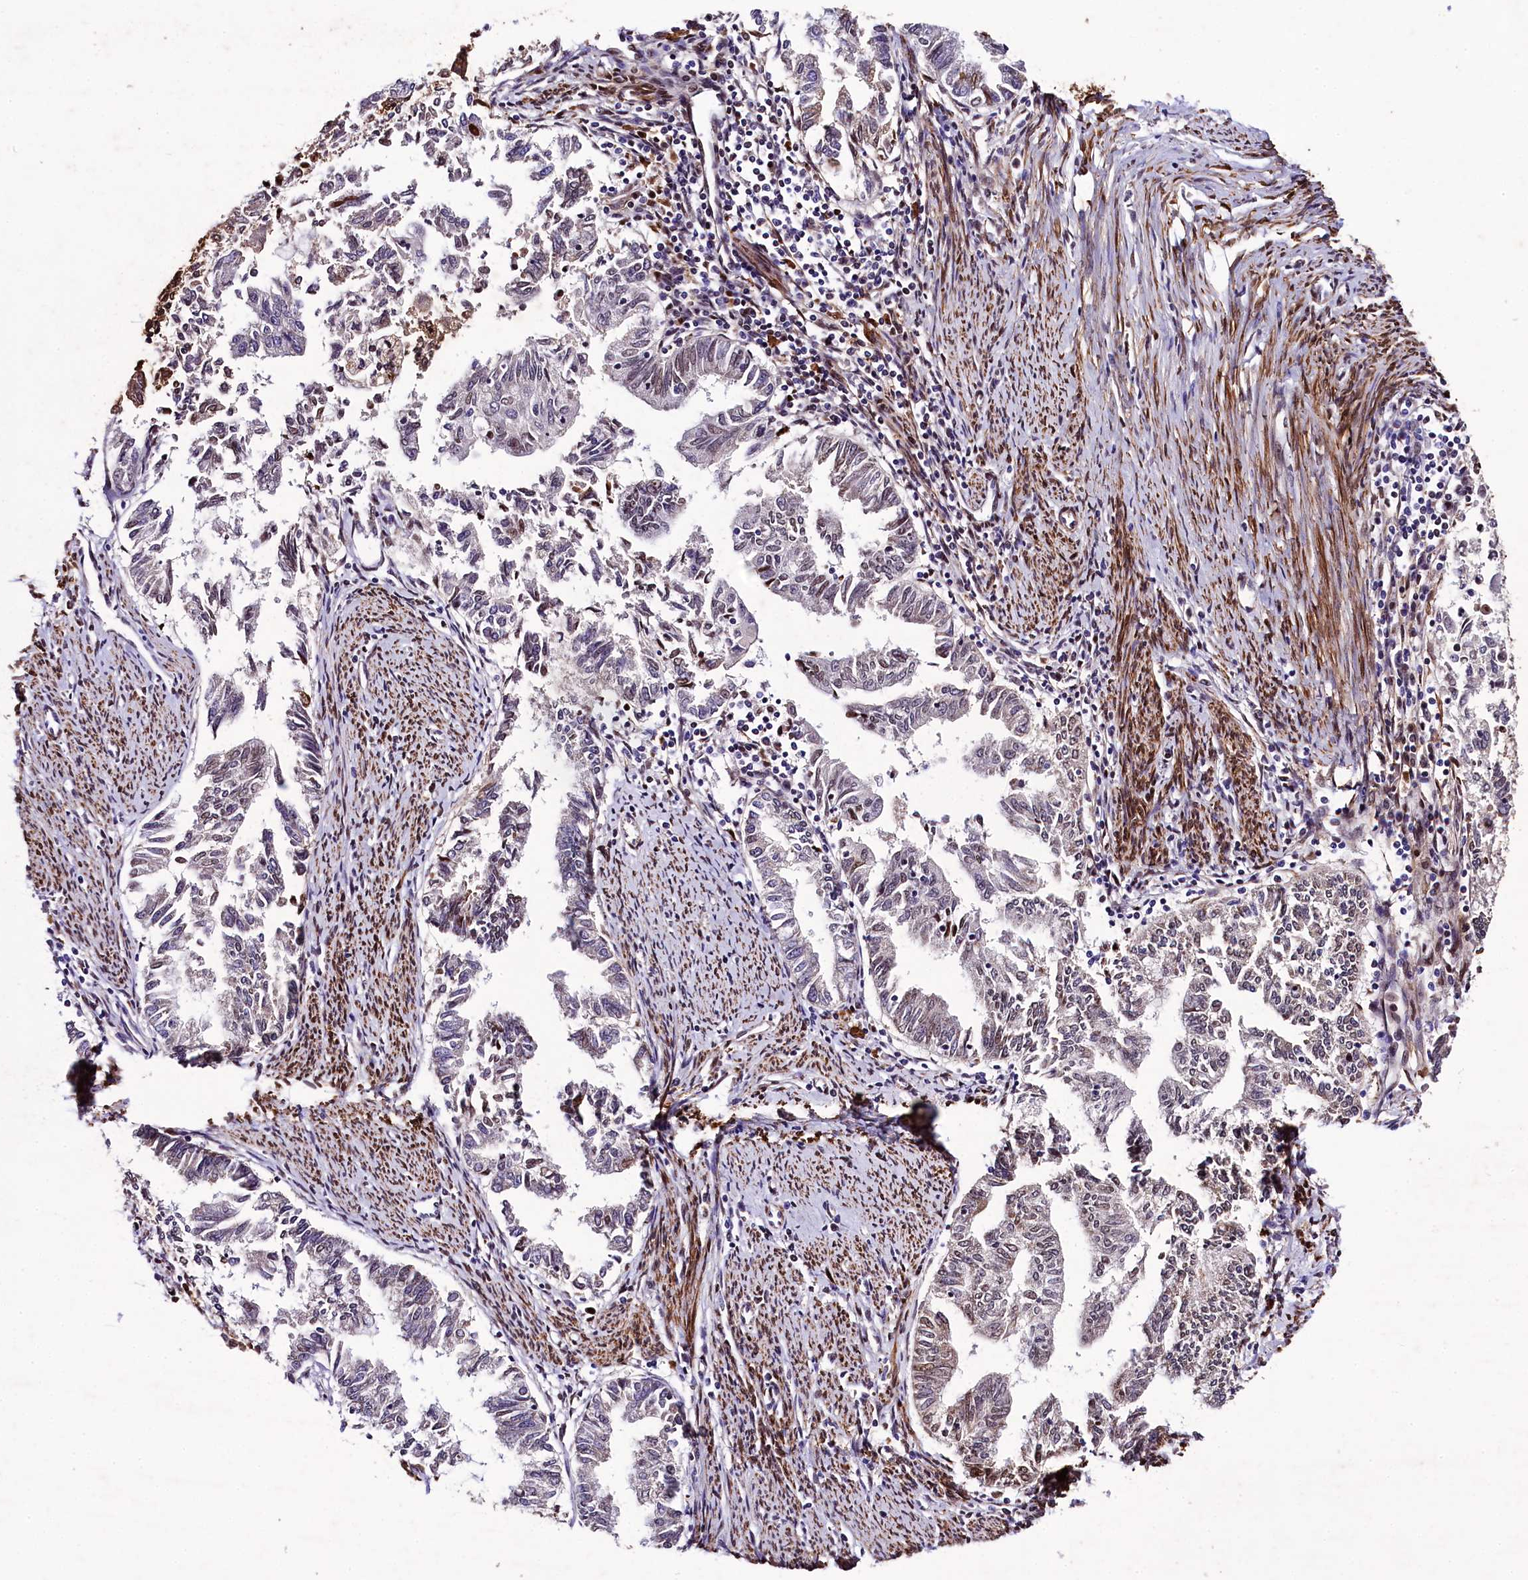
{"staining": {"intensity": "negative", "quantity": "none", "location": "none"}, "tissue": "endometrial cancer", "cell_type": "Tumor cells", "image_type": "cancer", "snomed": [{"axis": "morphology", "description": "Adenocarcinoma, NOS"}, {"axis": "topography", "description": "Endometrium"}], "caption": "Endometrial cancer (adenocarcinoma) was stained to show a protein in brown. There is no significant staining in tumor cells.", "gene": "SAMD10", "patient": {"sex": "female", "age": 79}}